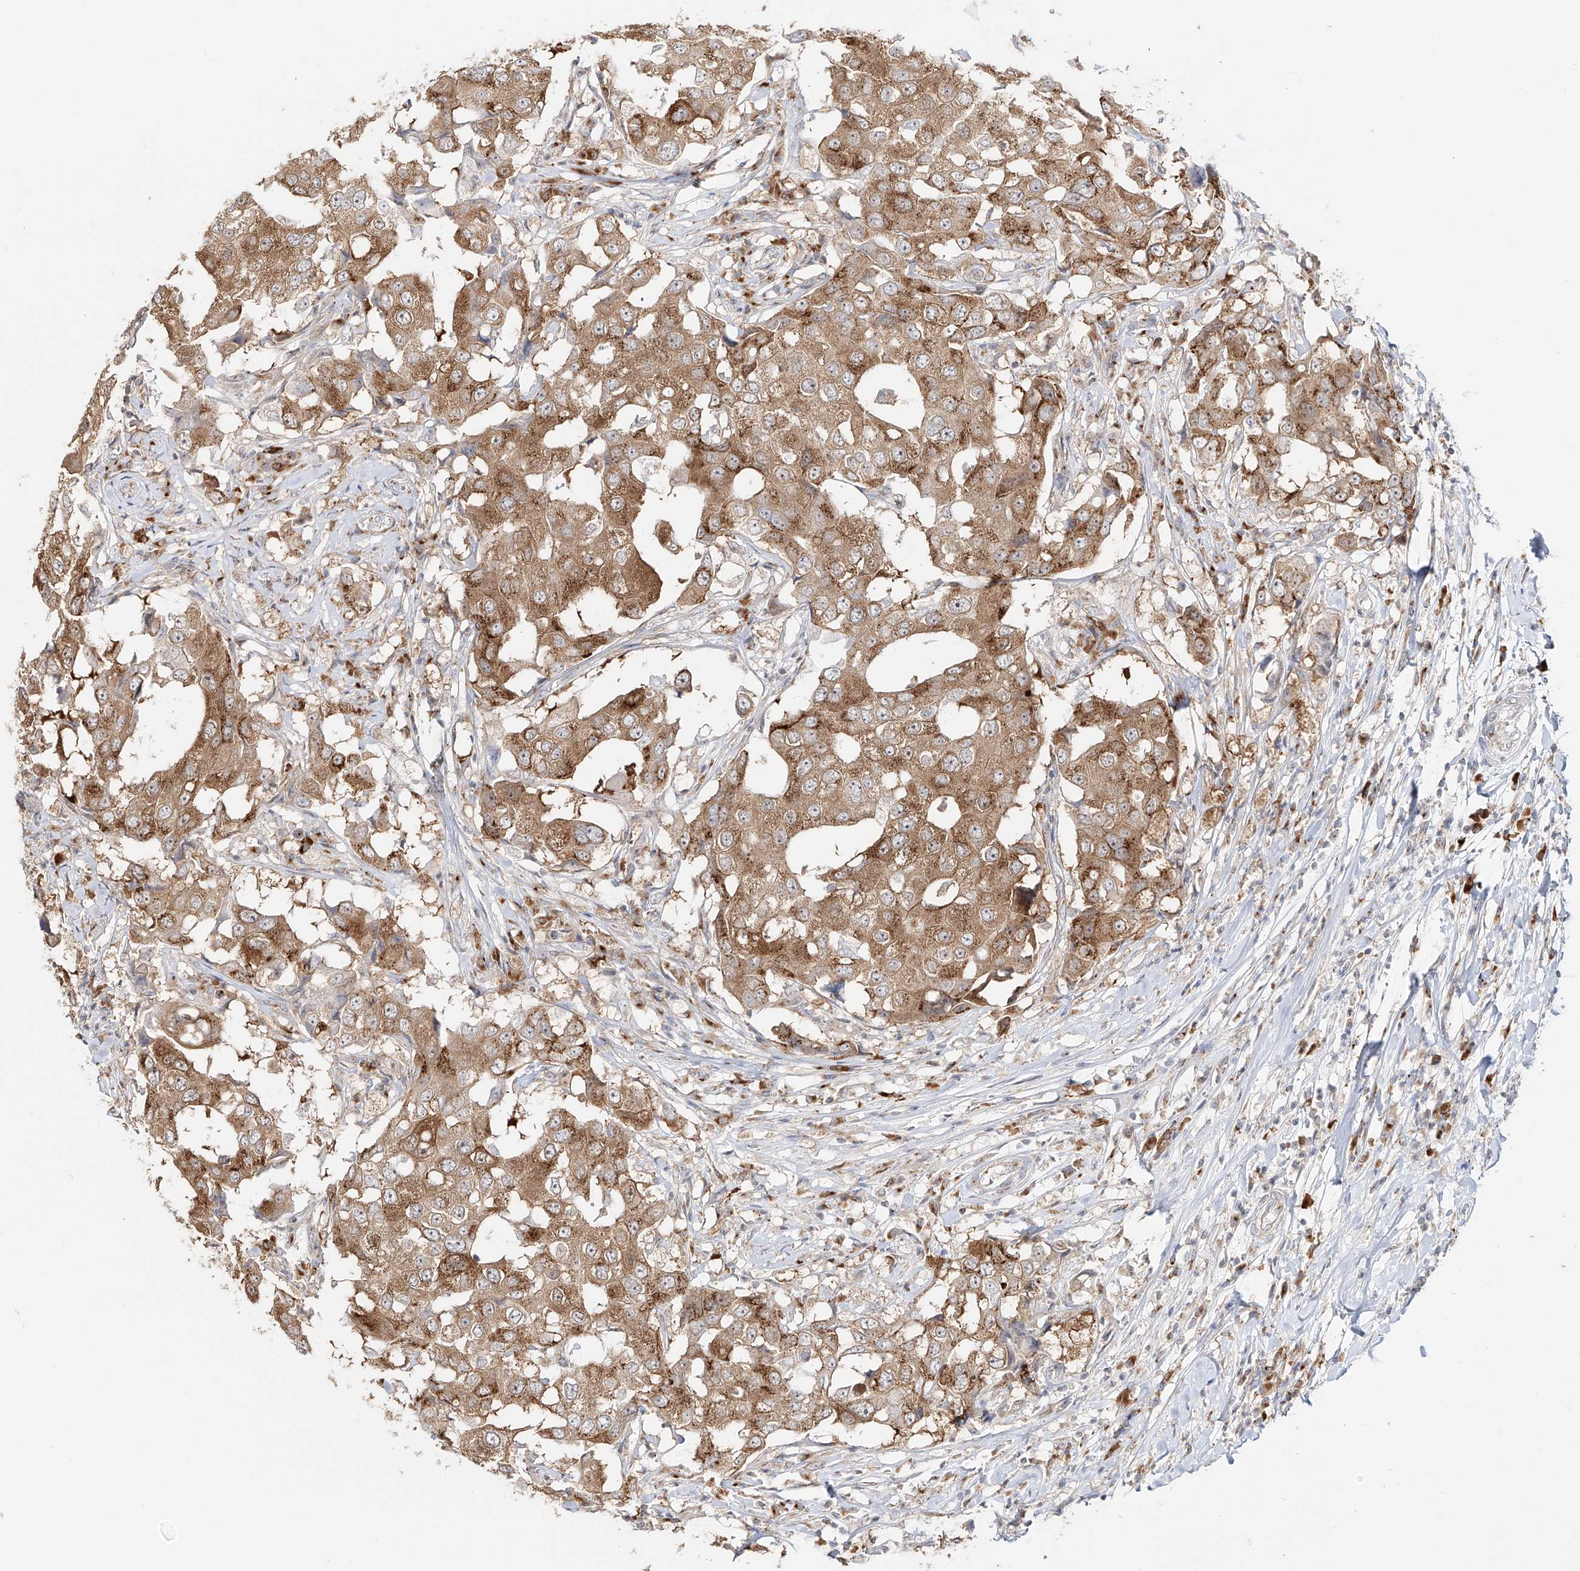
{"staining": {"intensity": "moderate", "quantity": ">75%", "location": "cytoplasmic/membranous"}, "tissue": "breast cancer", "cell_type": "Tumor cells", "image_type": "cancer", "snomed": [{"axis": "morphology", "description": "Duct carcinoma"}, {"axis": "topography", "description": "Breast"}], "caption": "IHC histopathology image of neoplastic tissue: breast infiltrating ductal carcinoma stained using IHC demonstrates medium levels of moderate protein expression localized specifically in the cytoplasmic/membranous of tumor cells, appearing as a cytoplasmic/membranous brown color.", "gene": "BSDC1", "patient": {"sex": "female", "age": 27}}